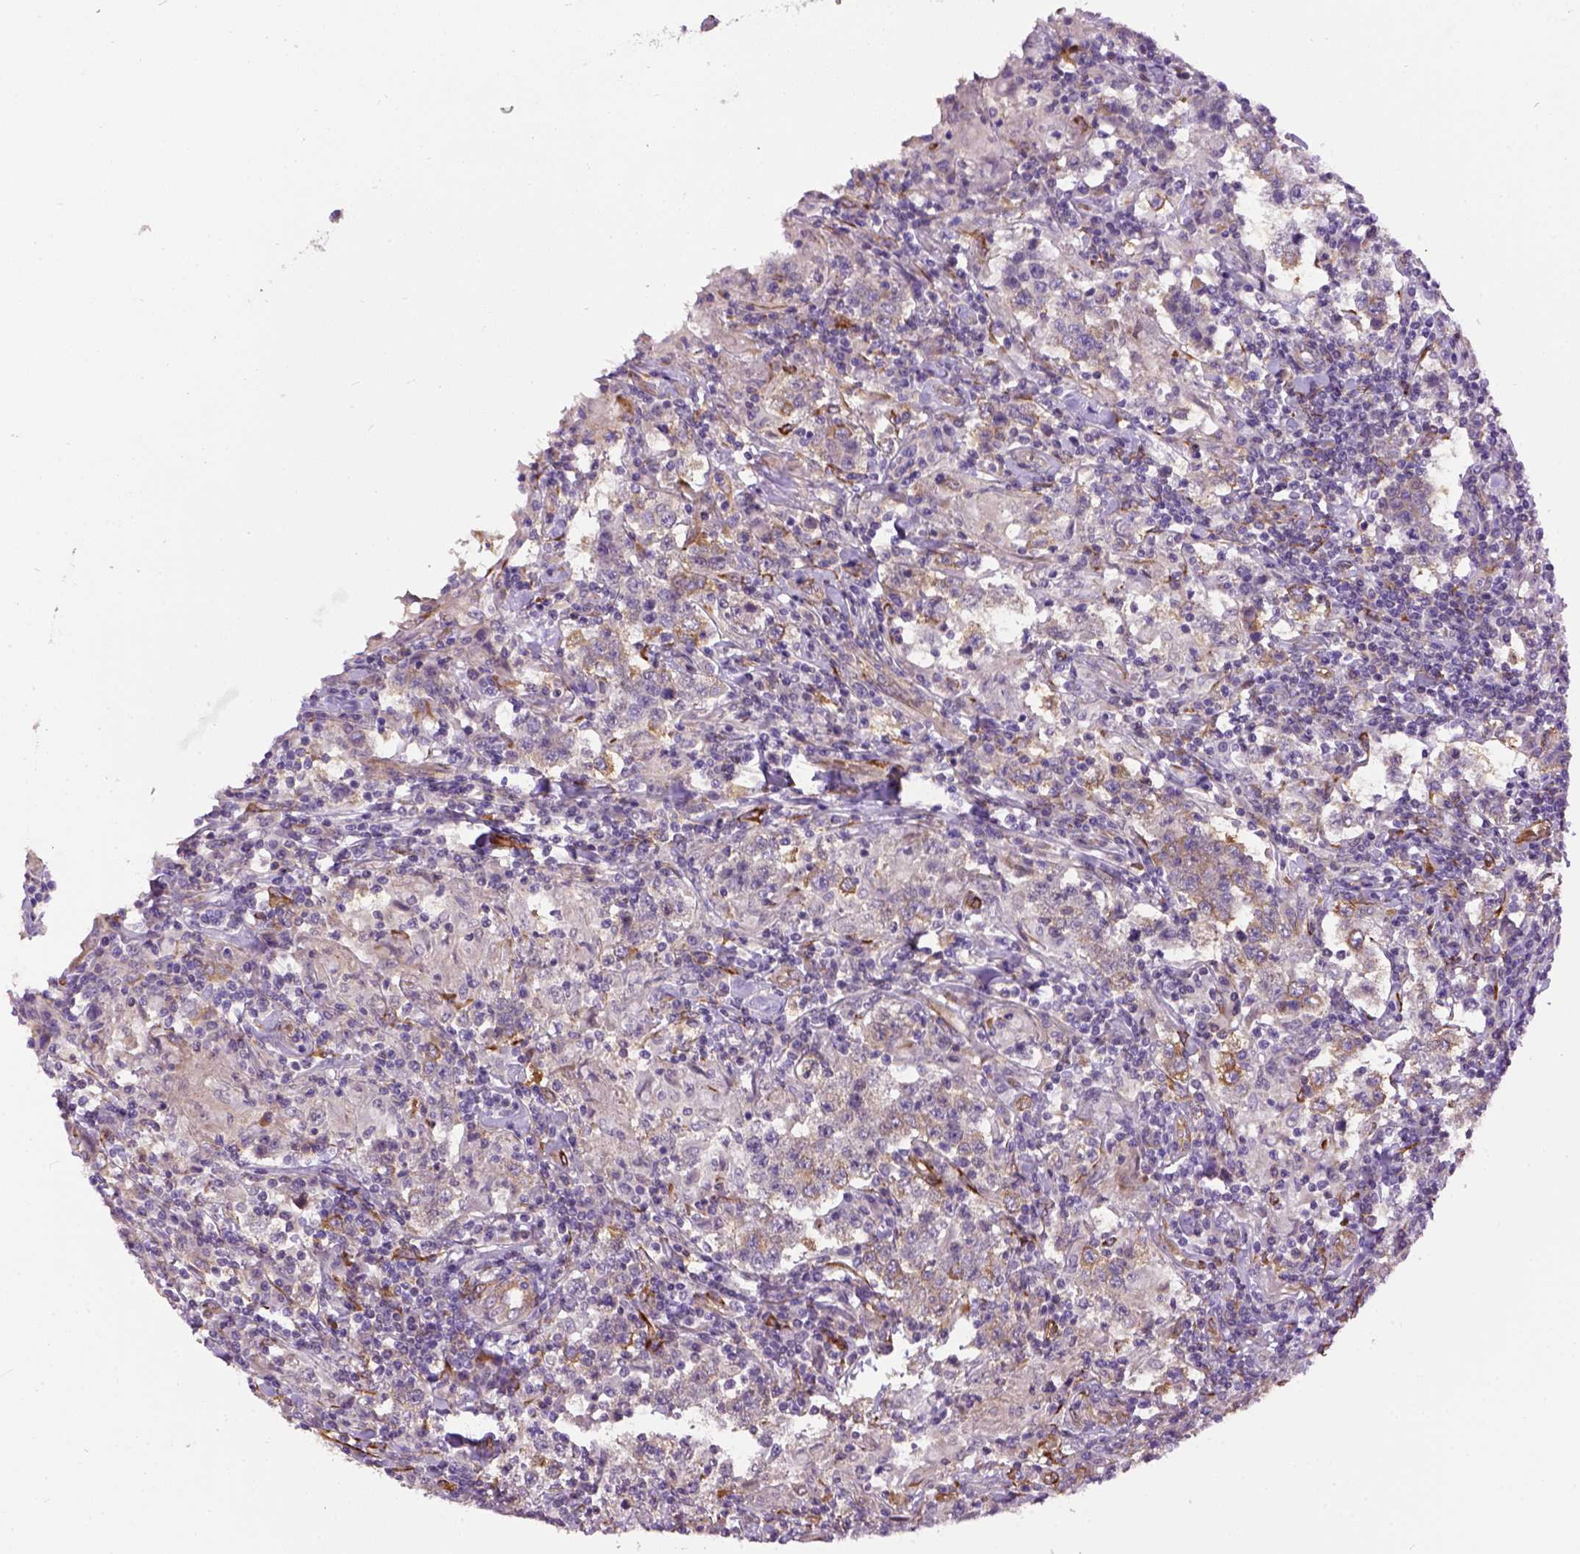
{"staining": {"intensity": "moderate", "quantity": "25%-75%", "location": "cytoplasmic/membranous"}, "tissue": "testis cancer", "cell_type": "Tumor cells", "image_type": "cancer", "snomed": [{"axis": "morphology", "description": "Seminoma, NOS"}, {"axis": "morphology", "description": "Carcinoma, Embryonal, NOS"}, {"axis": "topography", "description": "Testis"}], "caption": "Immunohistochemistry staining of testis cancer, which displays medium levels of moderate cytoplasmic/membranous staining in approximately 25%-75% of tumor cells indicating moderate cytoplasmic/membranous protein positivity. The staining was performed using DAB (brown) for protein detection and nuclei were counterstained in hematoxylin (blue).", "gene": "KAZN", "patient": {"sex": "male", "age": 41}}